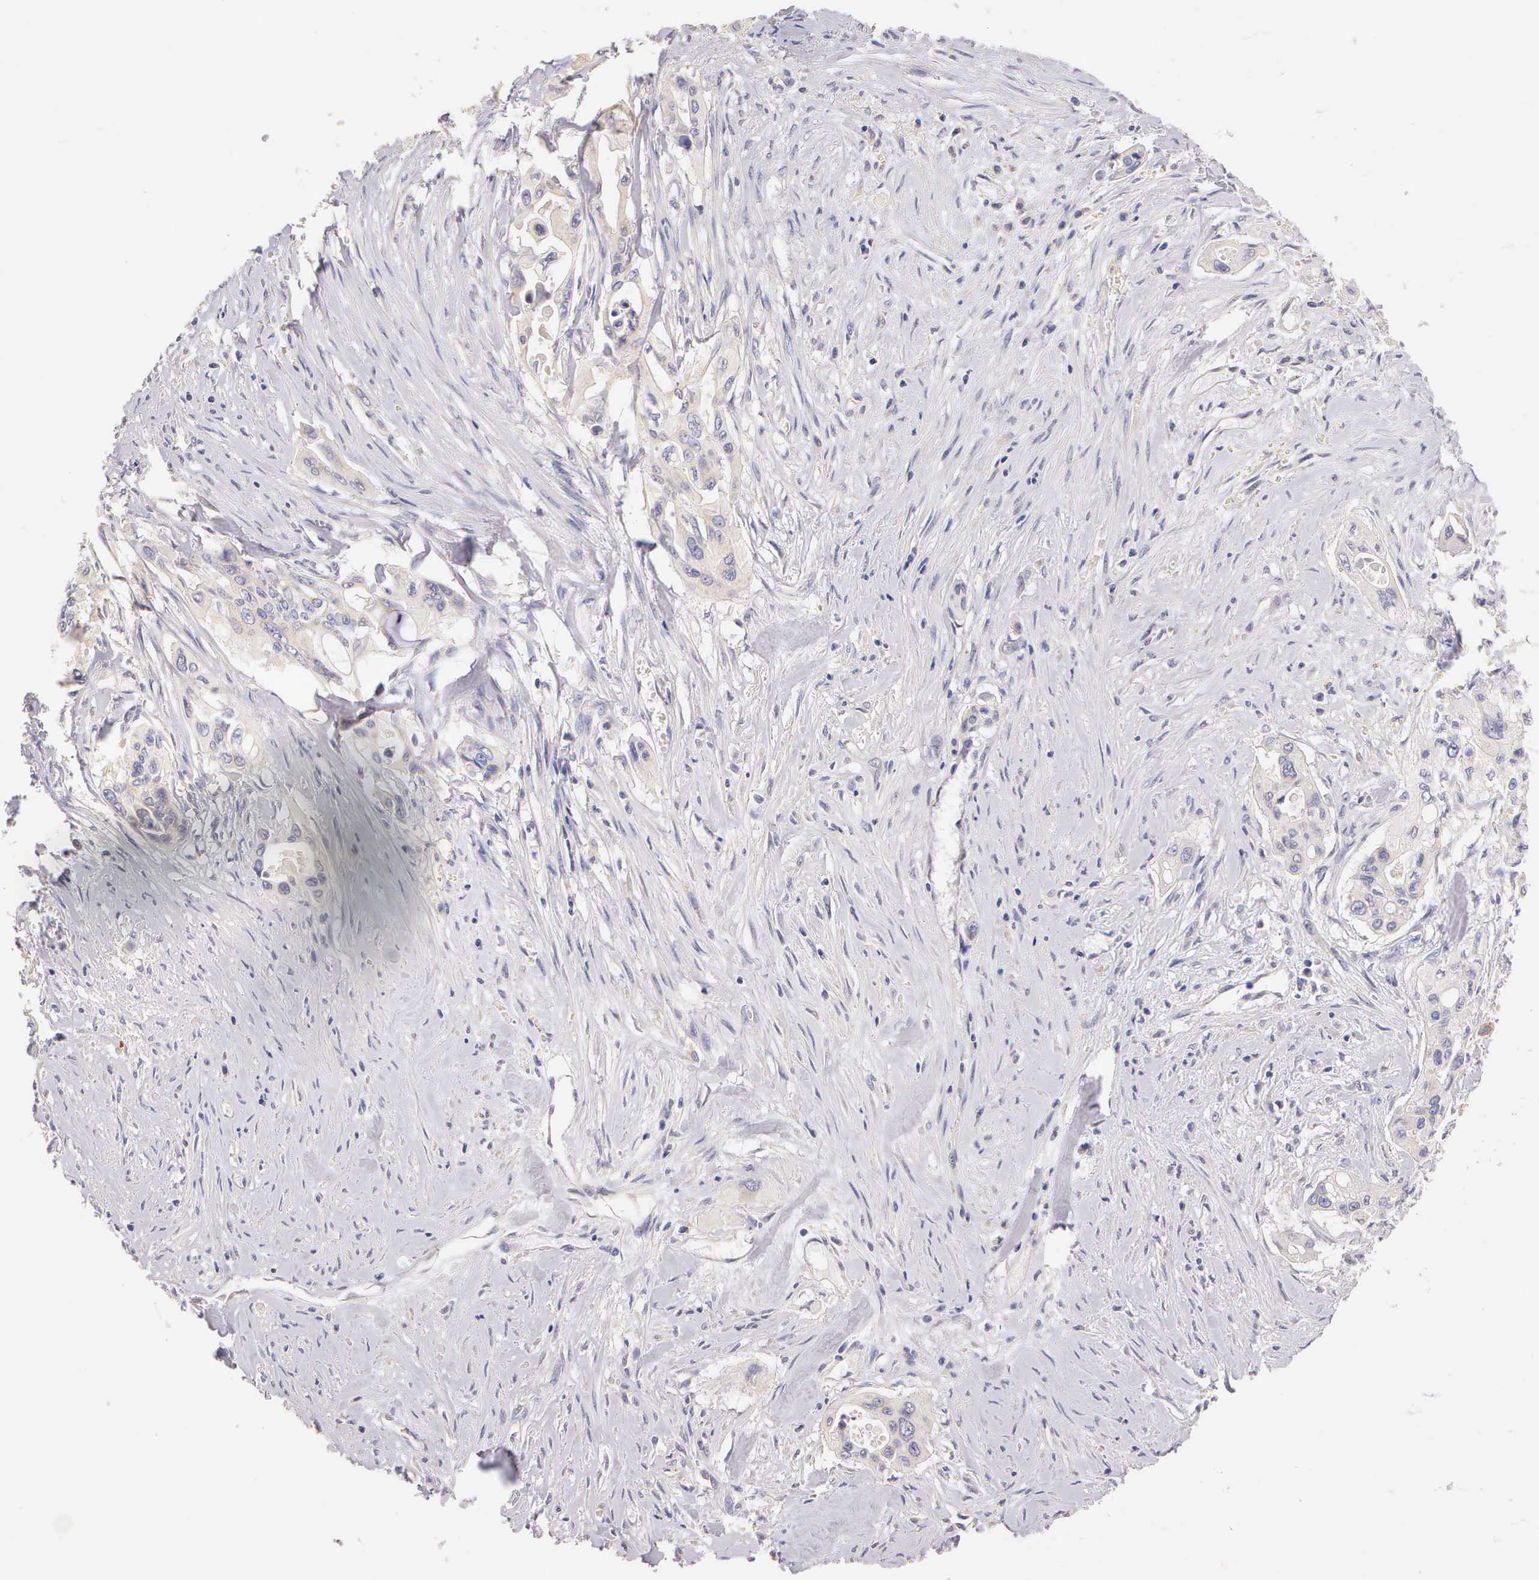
{"staining": {"intensity": "weak", "quantity": "<25%", "location": "cytoplasmic/membranous"}, "tissue": "pancreatic cancer", "cell_type": "Tumor cells", "image_type": "cancer", "snomed": [{"axis": "morphology", "description": "Adenocarcinoma, NOS"}, {"axis": "topography", "description": "Pancreas"}], "caption": "This is an IHC image of pancreatic adenocarcinoma. There is no staining in tumor cells.", "gene": "ESR1", "patient": {"sex": "male", "age": 77}}